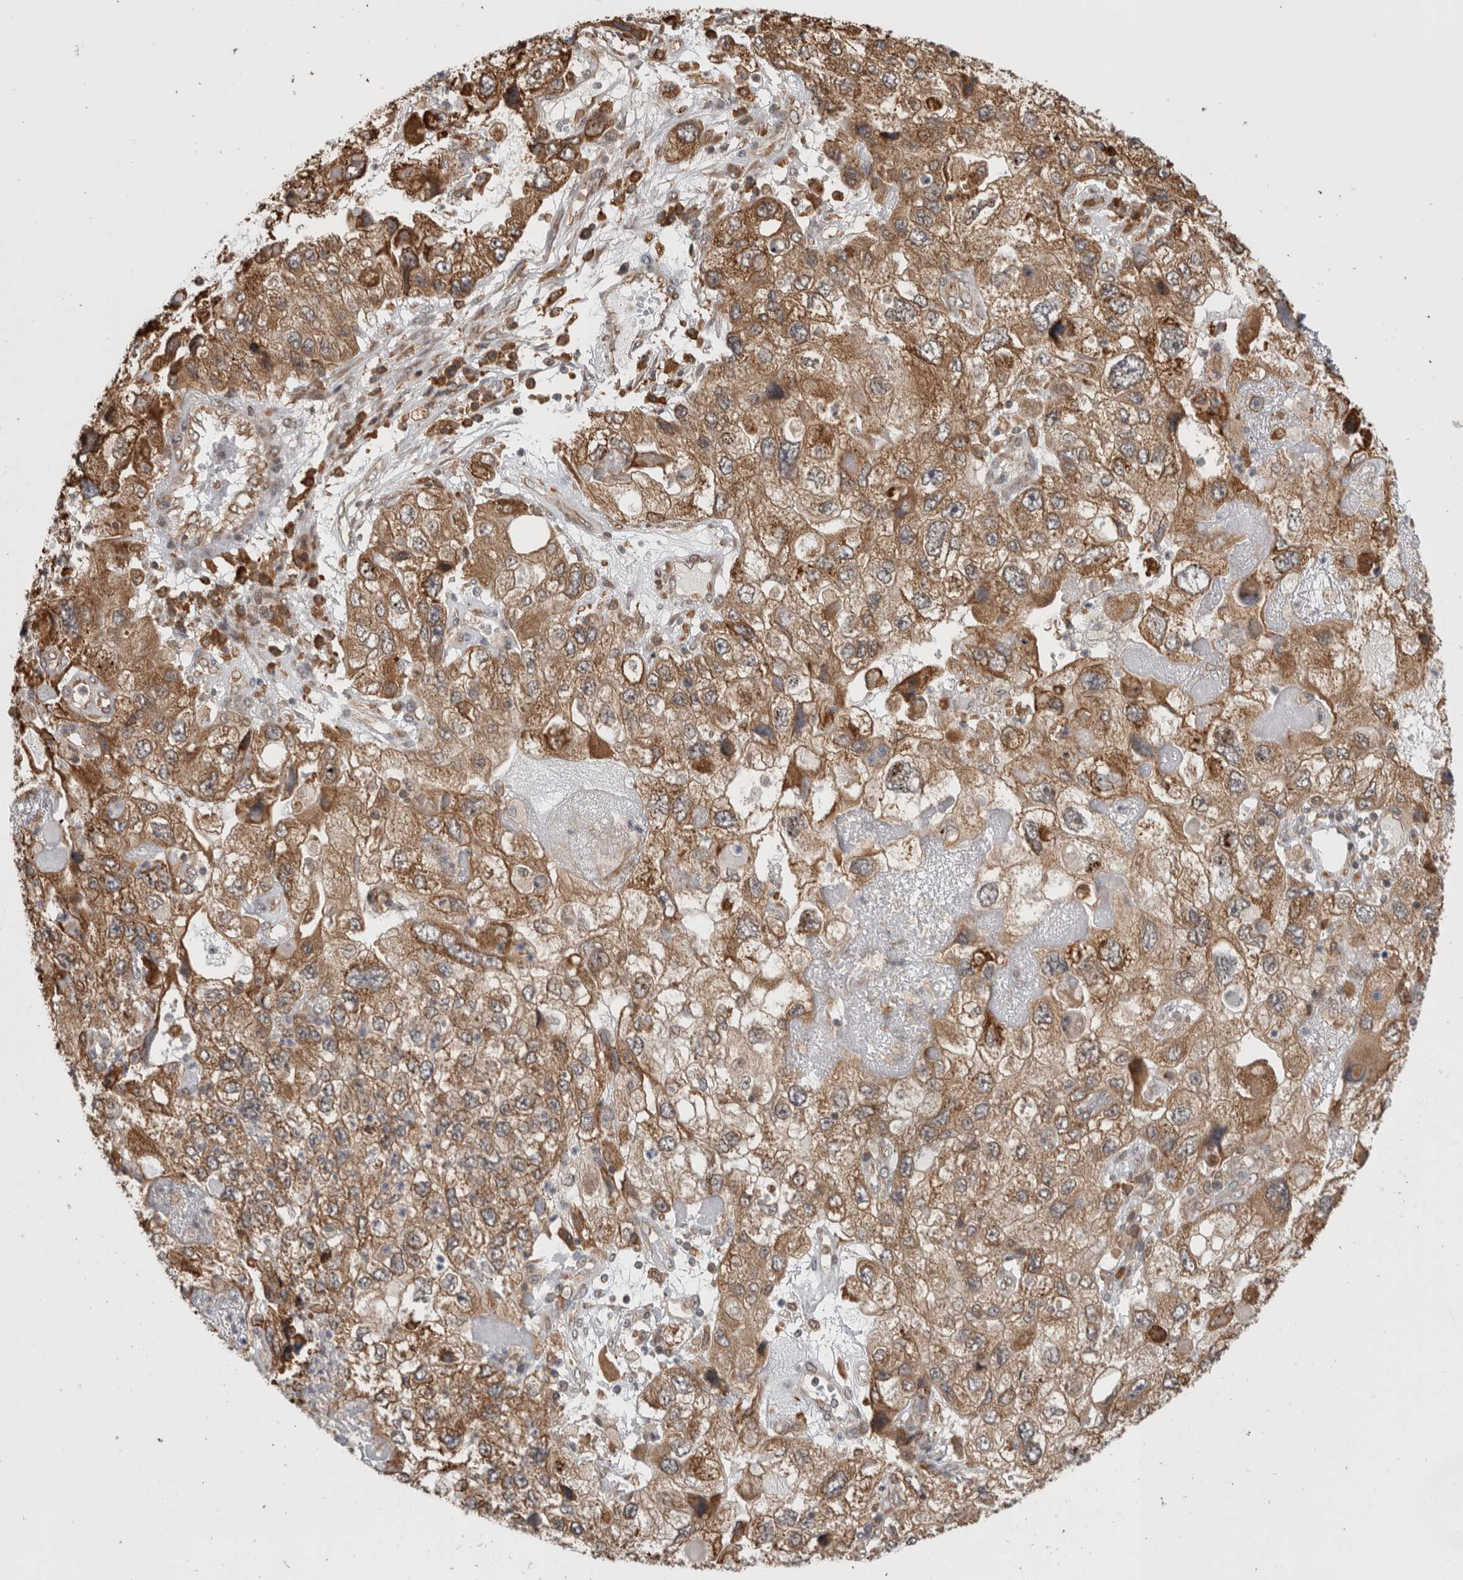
{"staining": {"intensity": "moderate", "quantity": ">75%", "location": "cytoplasmic/membranous"}, "tissue": "endometrial cancer", "cell_type": "Tumor cells", "image_type": "cancer", "snomed": [{"axis": "morphology", "description": "Adenocarcinoma, NOS"}, {"axis": "topography", "description": "Endometrium"}], "caption": "The immunohistochemical stain highlights moderate cytoplasmic/membranous staining in tumor cells of endometrial cancer tissue. (Stains: DAB in brown, nuclei in blue, Microscopy: brightfield microscopy at high magnification).", "gene": "MS4A7", "patient": {"sex": "female", "age": 49}}